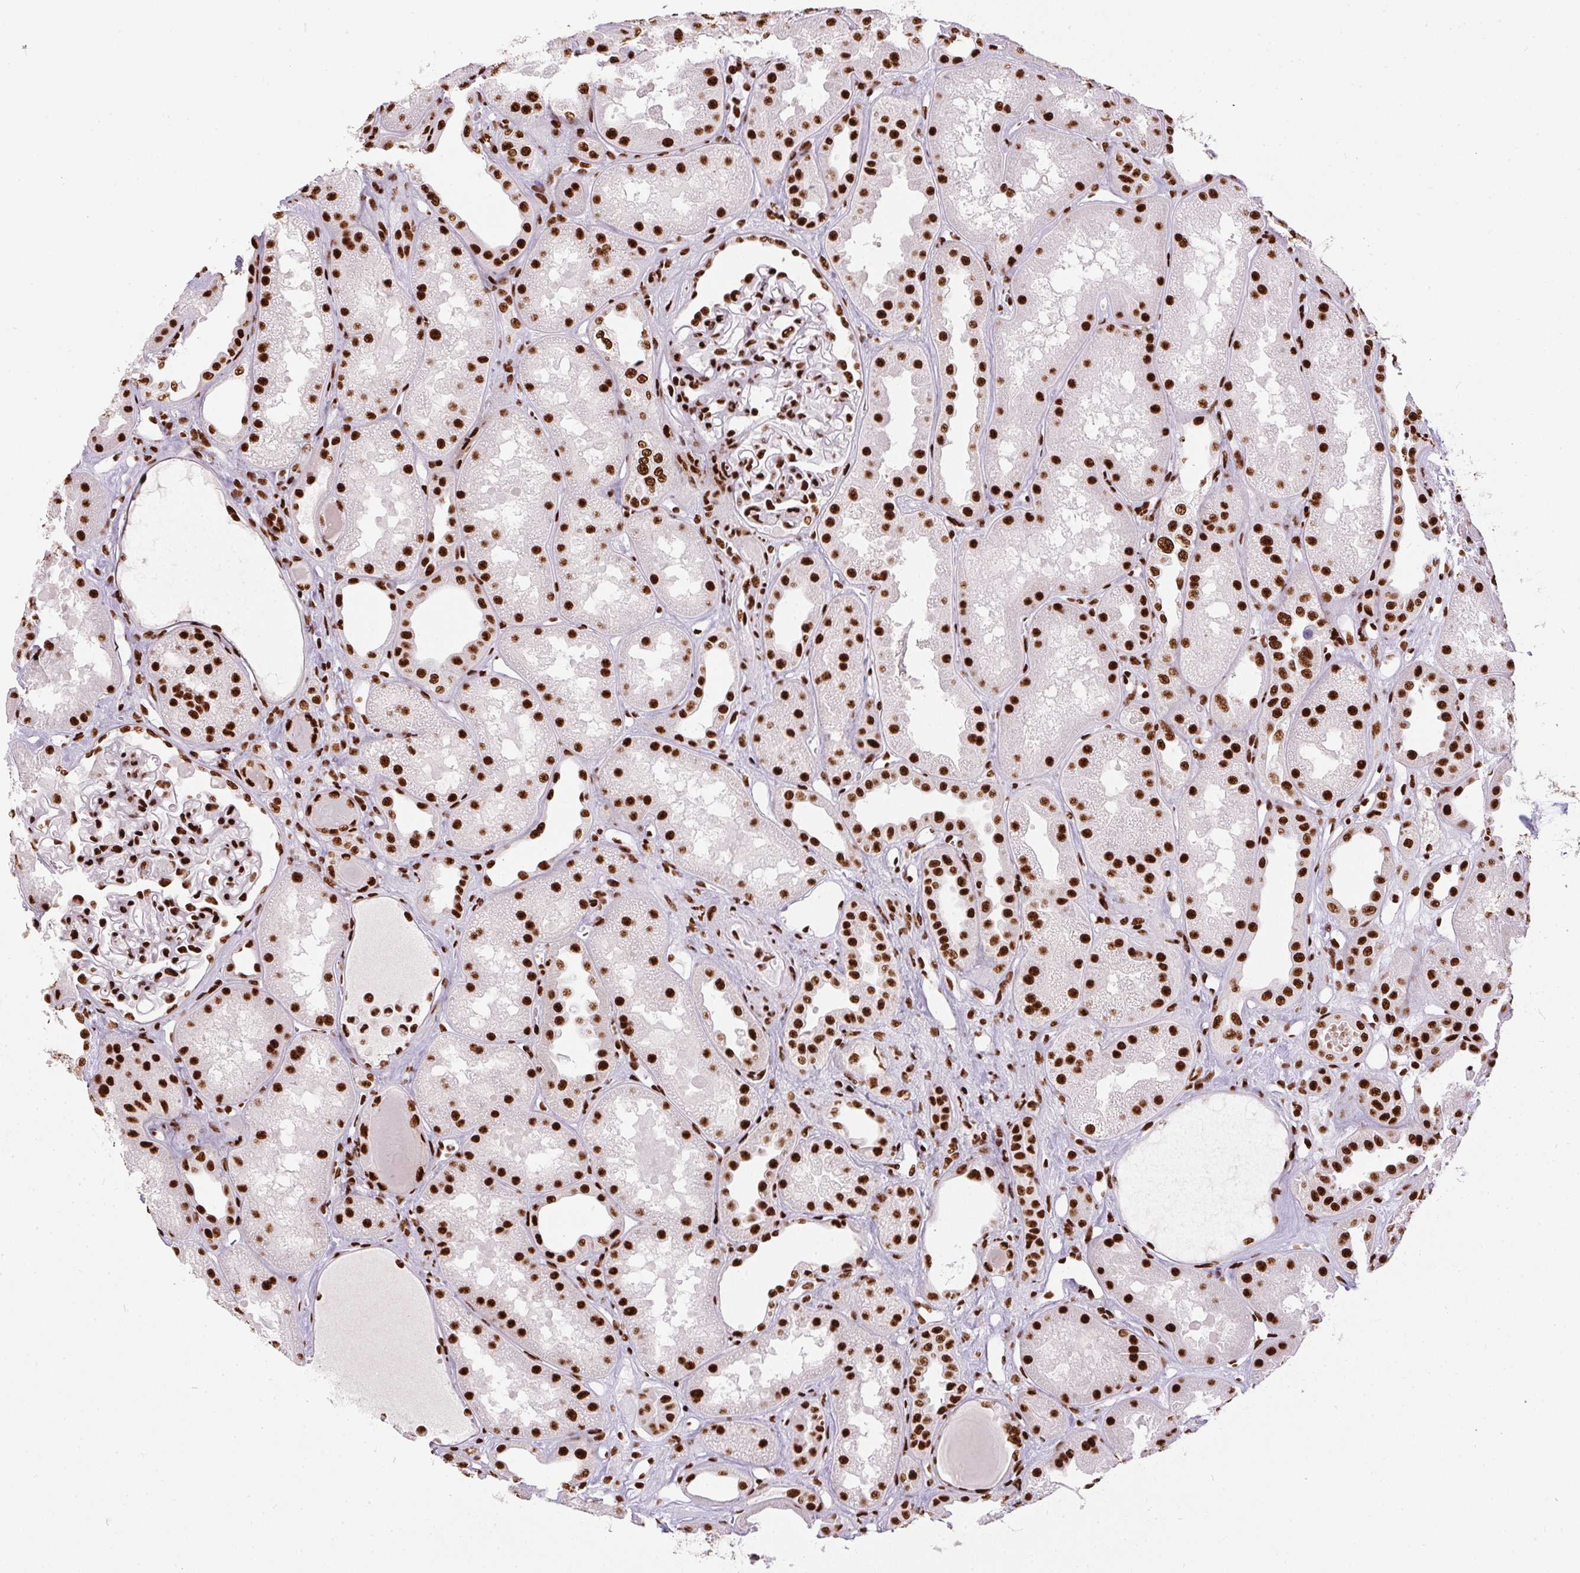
{"staining": {"intensity": "strong", "quantity": ">75%", "location": "nuclear"}, "tissue": "kidney", "cell_type": "Cells in glomeruli", "image_type": "normal", "snomed": [{"axis": "morphology", "description": "Normal tissue, NOS"}, {"axis": "topography", "description": "Kidney"}], "caption": "A brown stain shows strong nuclear expression of a protein in cells in glomeruli of normal human kidney. (Brightfield microscopy of DAB IHC at high magnification).", "gene": "PAGE3", "patient": {"sex": "male", "age": 61}}